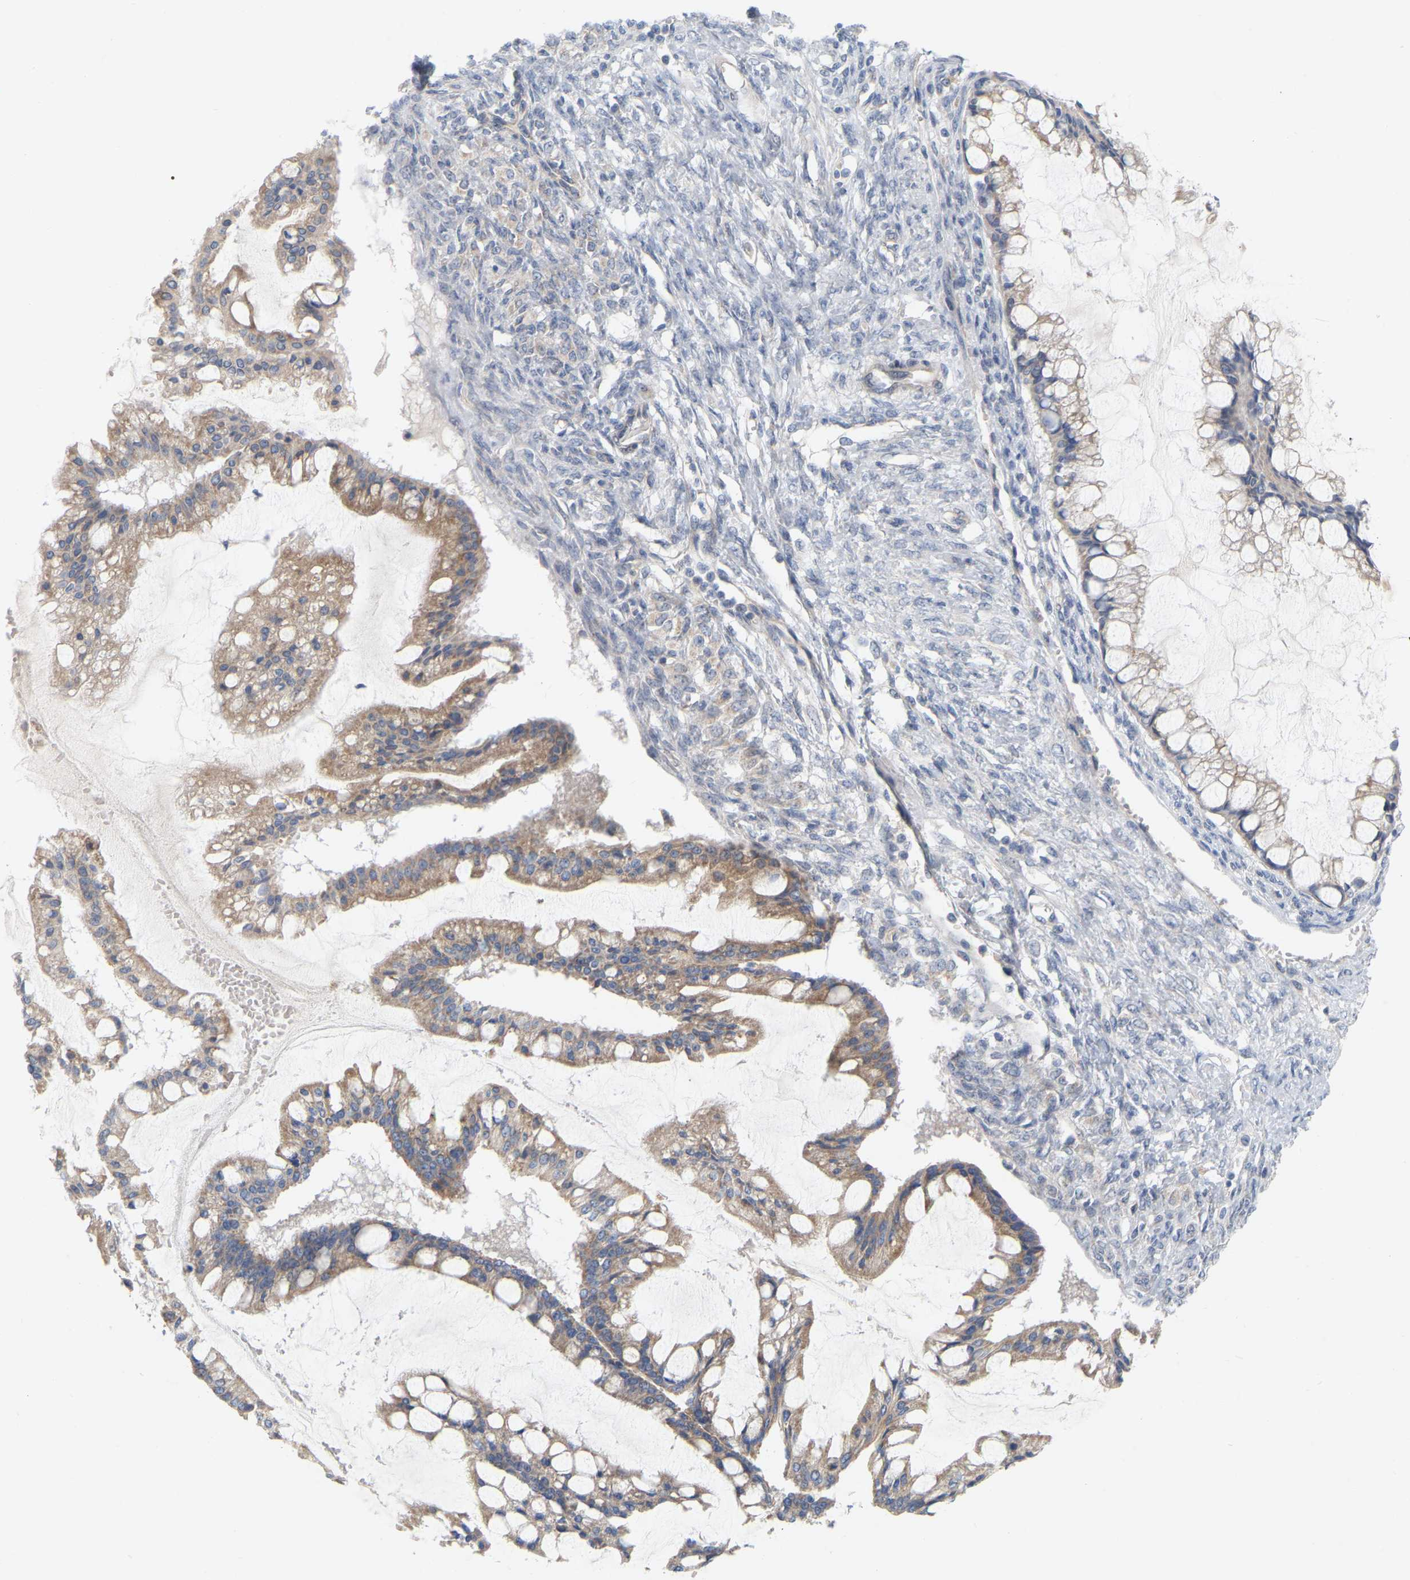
{"staining": {"intensity": "moderate", "quantity": ">75%", "location": "cytoplasmic/membranous"}, "tissue": "ovarian cancer", "cell_type": "Tumor cells", "image_type": "cancer", "snomed": [{"axis": "morphology", "description": "Cystadenocarcinoma, mucinous, NOS"}, {"axis": "topography", "description": "Ovary"}], "caption": "The micrograph demonstrates a brown stain indicating the presence of a protein in the cytoplasmic/membranous of tumor cells in ovarian cancer (mucinous cystadenocarcinoma). The staining is performed using DAB brown chromogen to label protein expression. The nuclei are counter-stained blue using hematoxylin.", "gene": "MINDY4", "patient": {"sex": "female", "age": 73}}